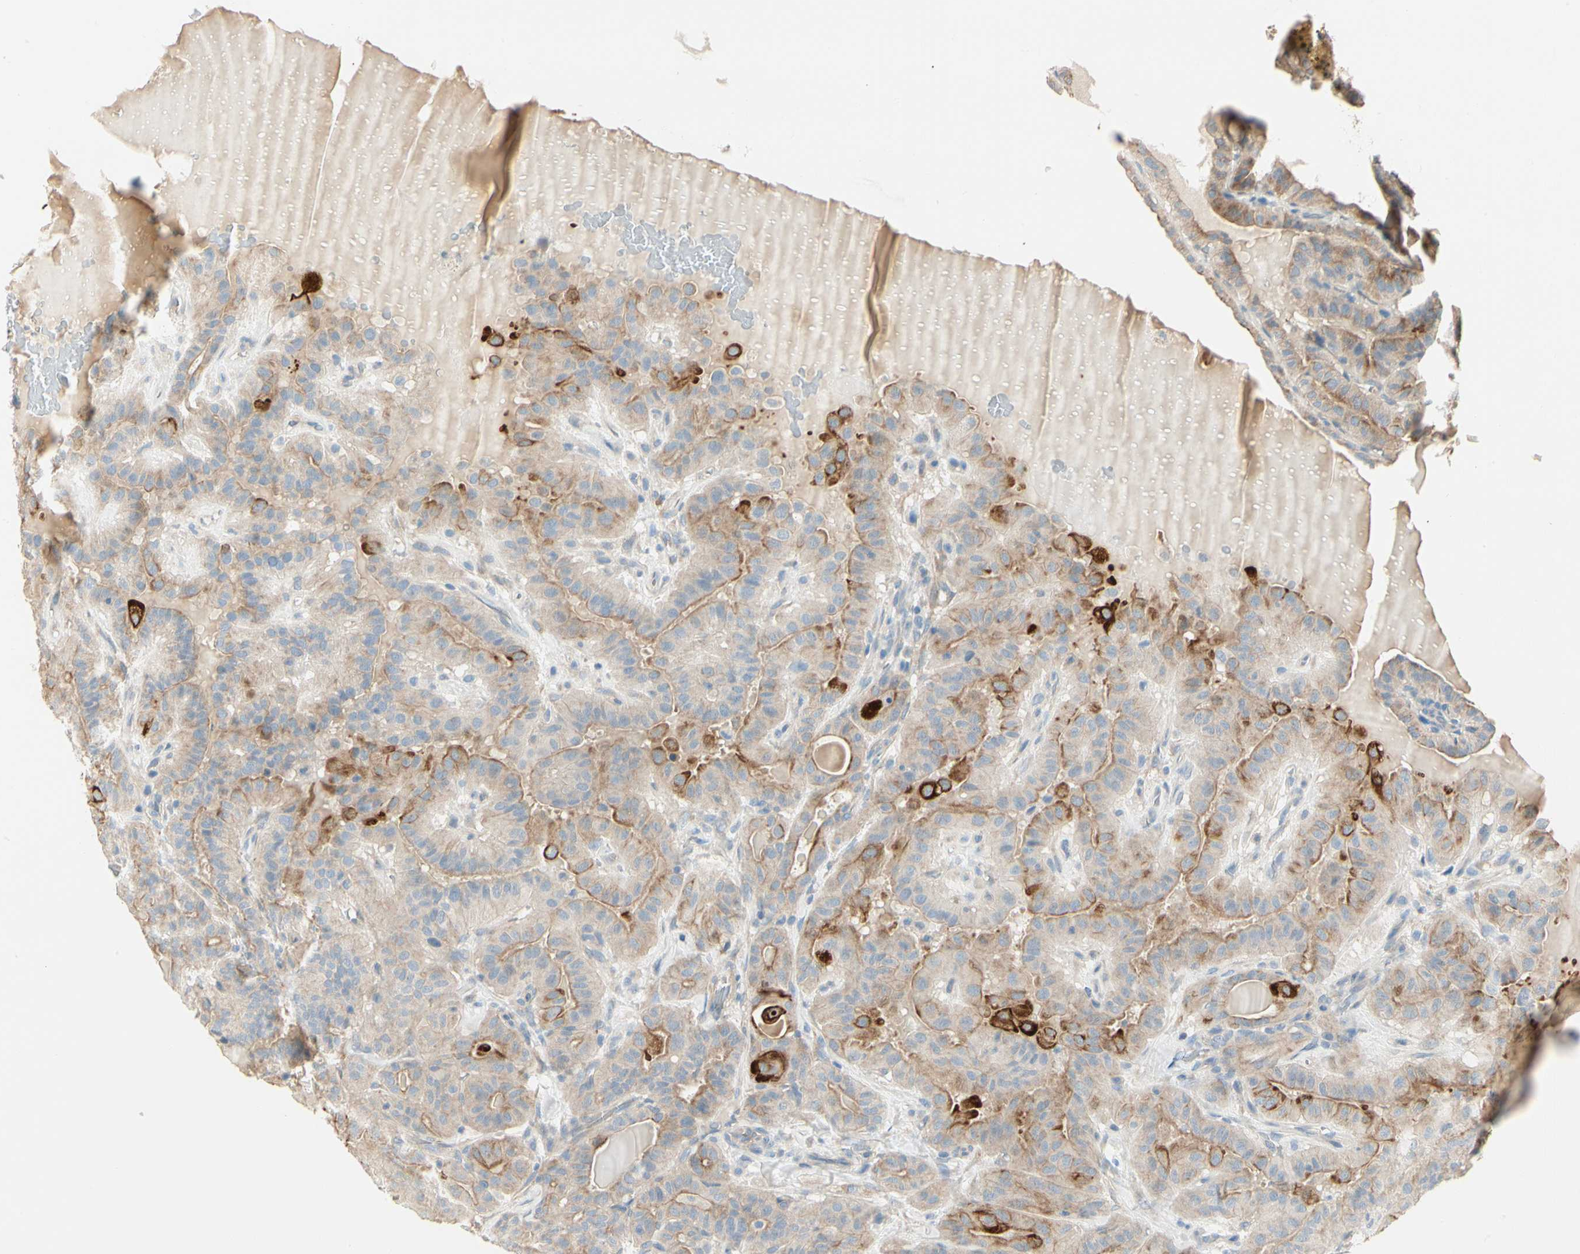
{"staining": {"intensity": "moderate", "quantity": ">75%", "location": "cytoplasmic/membranous"}, "tissue": "thyroid cancer", "cell_type": "Tumor cells", "image_type": "cancer", "snomed": [{"axis": "morphology", "description": "Papillary adenocarcinoma, NOS"}, {"axis": "topography", "description": "Thyroid gland"}], "caption": "A medium amount of moderate cytoplasmic/membranous positivity is identified in about >75% of tumor cells in papillary adenocarcinoma (thyroid) tissue. The staining was performed using DAB (3,3'-diaminobenzidine) to visualize the protein expression in brown, while the nuclei were stained in blue with hematoxylin (Magnification: 20x).", "gene": "DUSP12", "patient": {"sex": "male", "age": 77}}